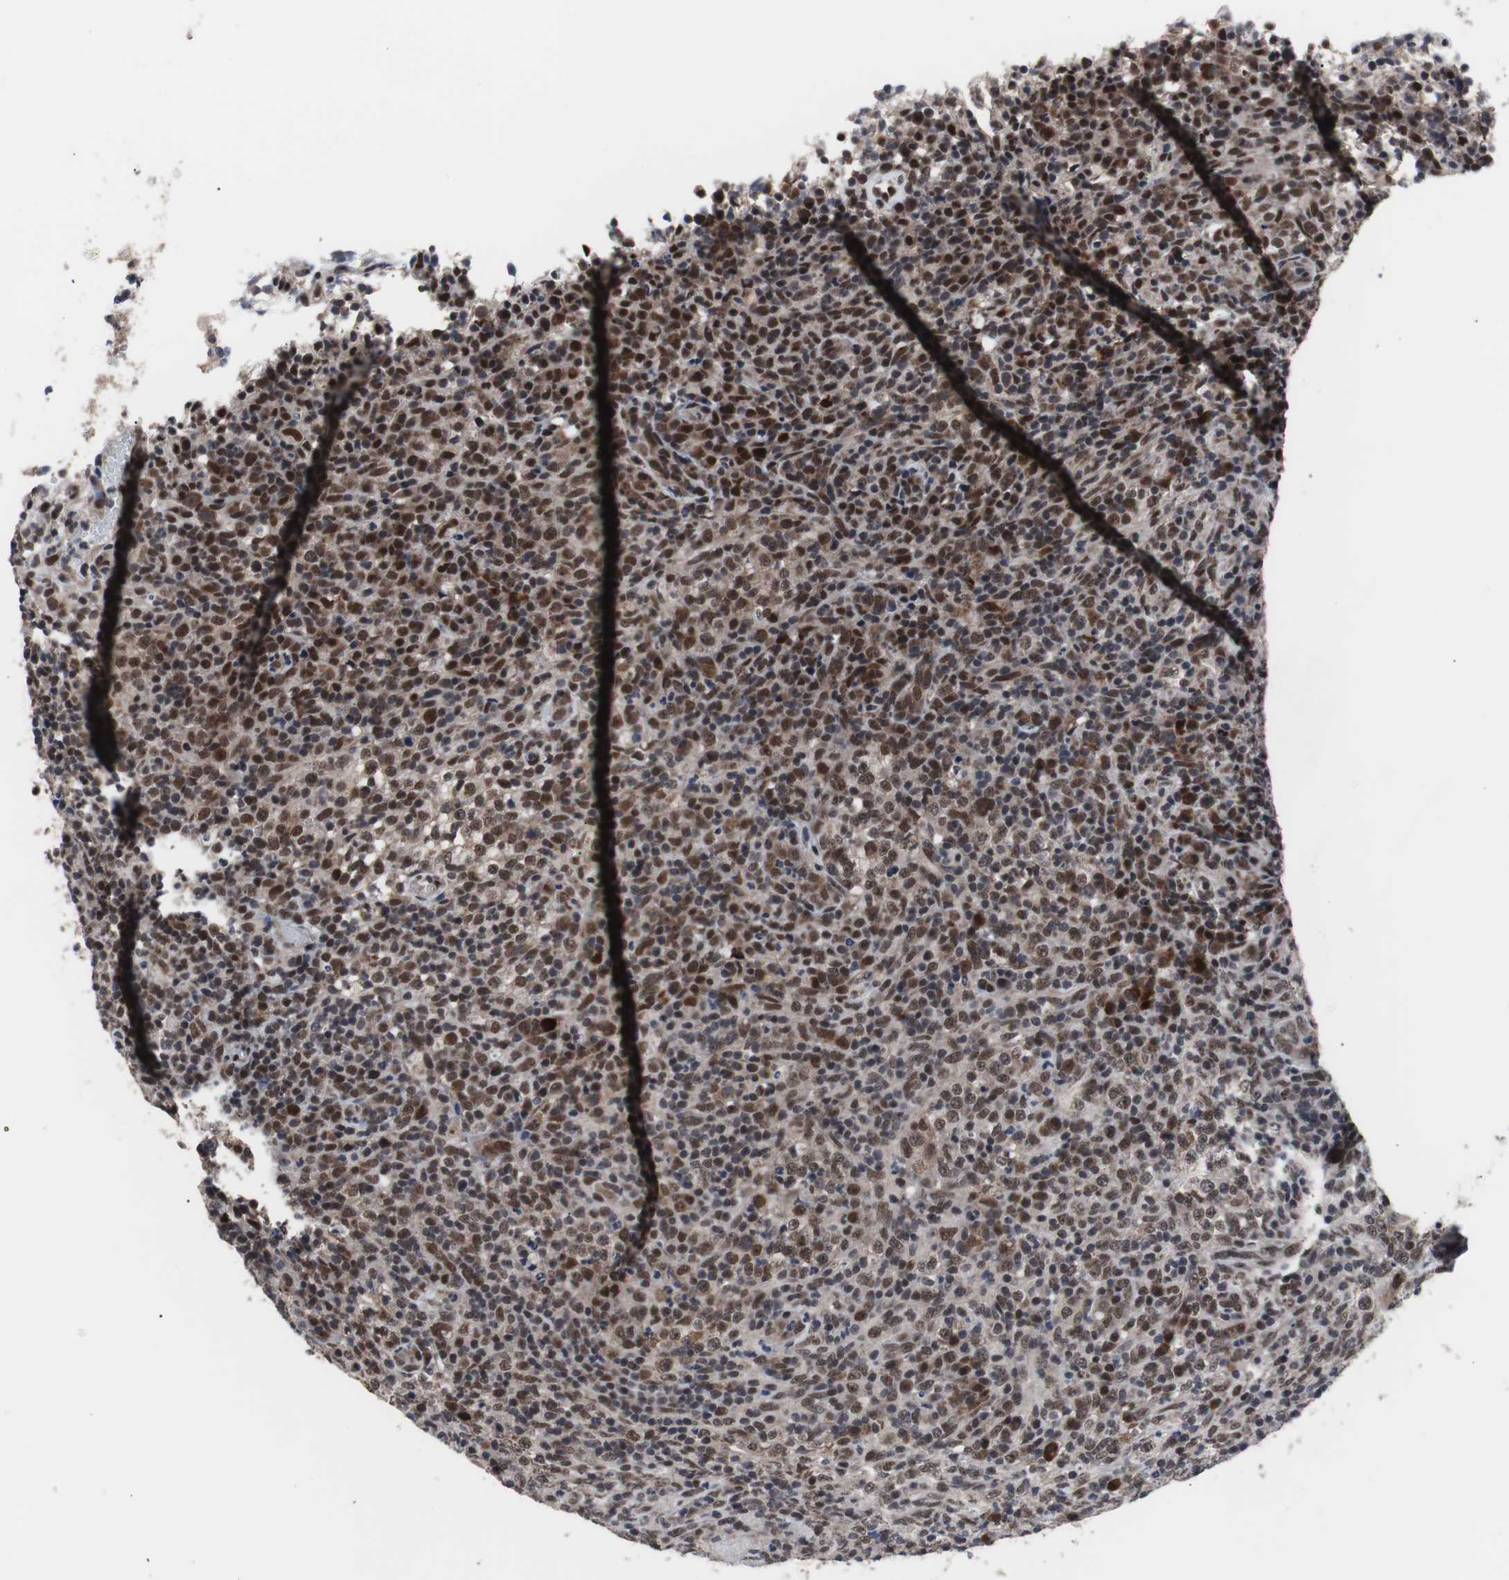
{"staining": {"intensity": "strong", "quantity": ">75%", "location": "cytoplasmic/membranous,nuclear"}, "tissue": "lymphoma", "cell_type": "Tumor cells", "image_type": "cancer", "snomed": [{"axis": "morphology", "description": "Malignant lymphoma, non-Hodgkin's type, High grade"}, {"axis": "topography", "description": "Lymph node"}], "caption": "Human high-grade malignant lymphoma, non-Hodgkin's type stained with a brown dye demonstrates strong cytoplasmic/membranous and nuclear positive staining in about >75% of tumor cells.", "gene": "GTF2F2", "patient": {"sex": "female", "age": 76}}